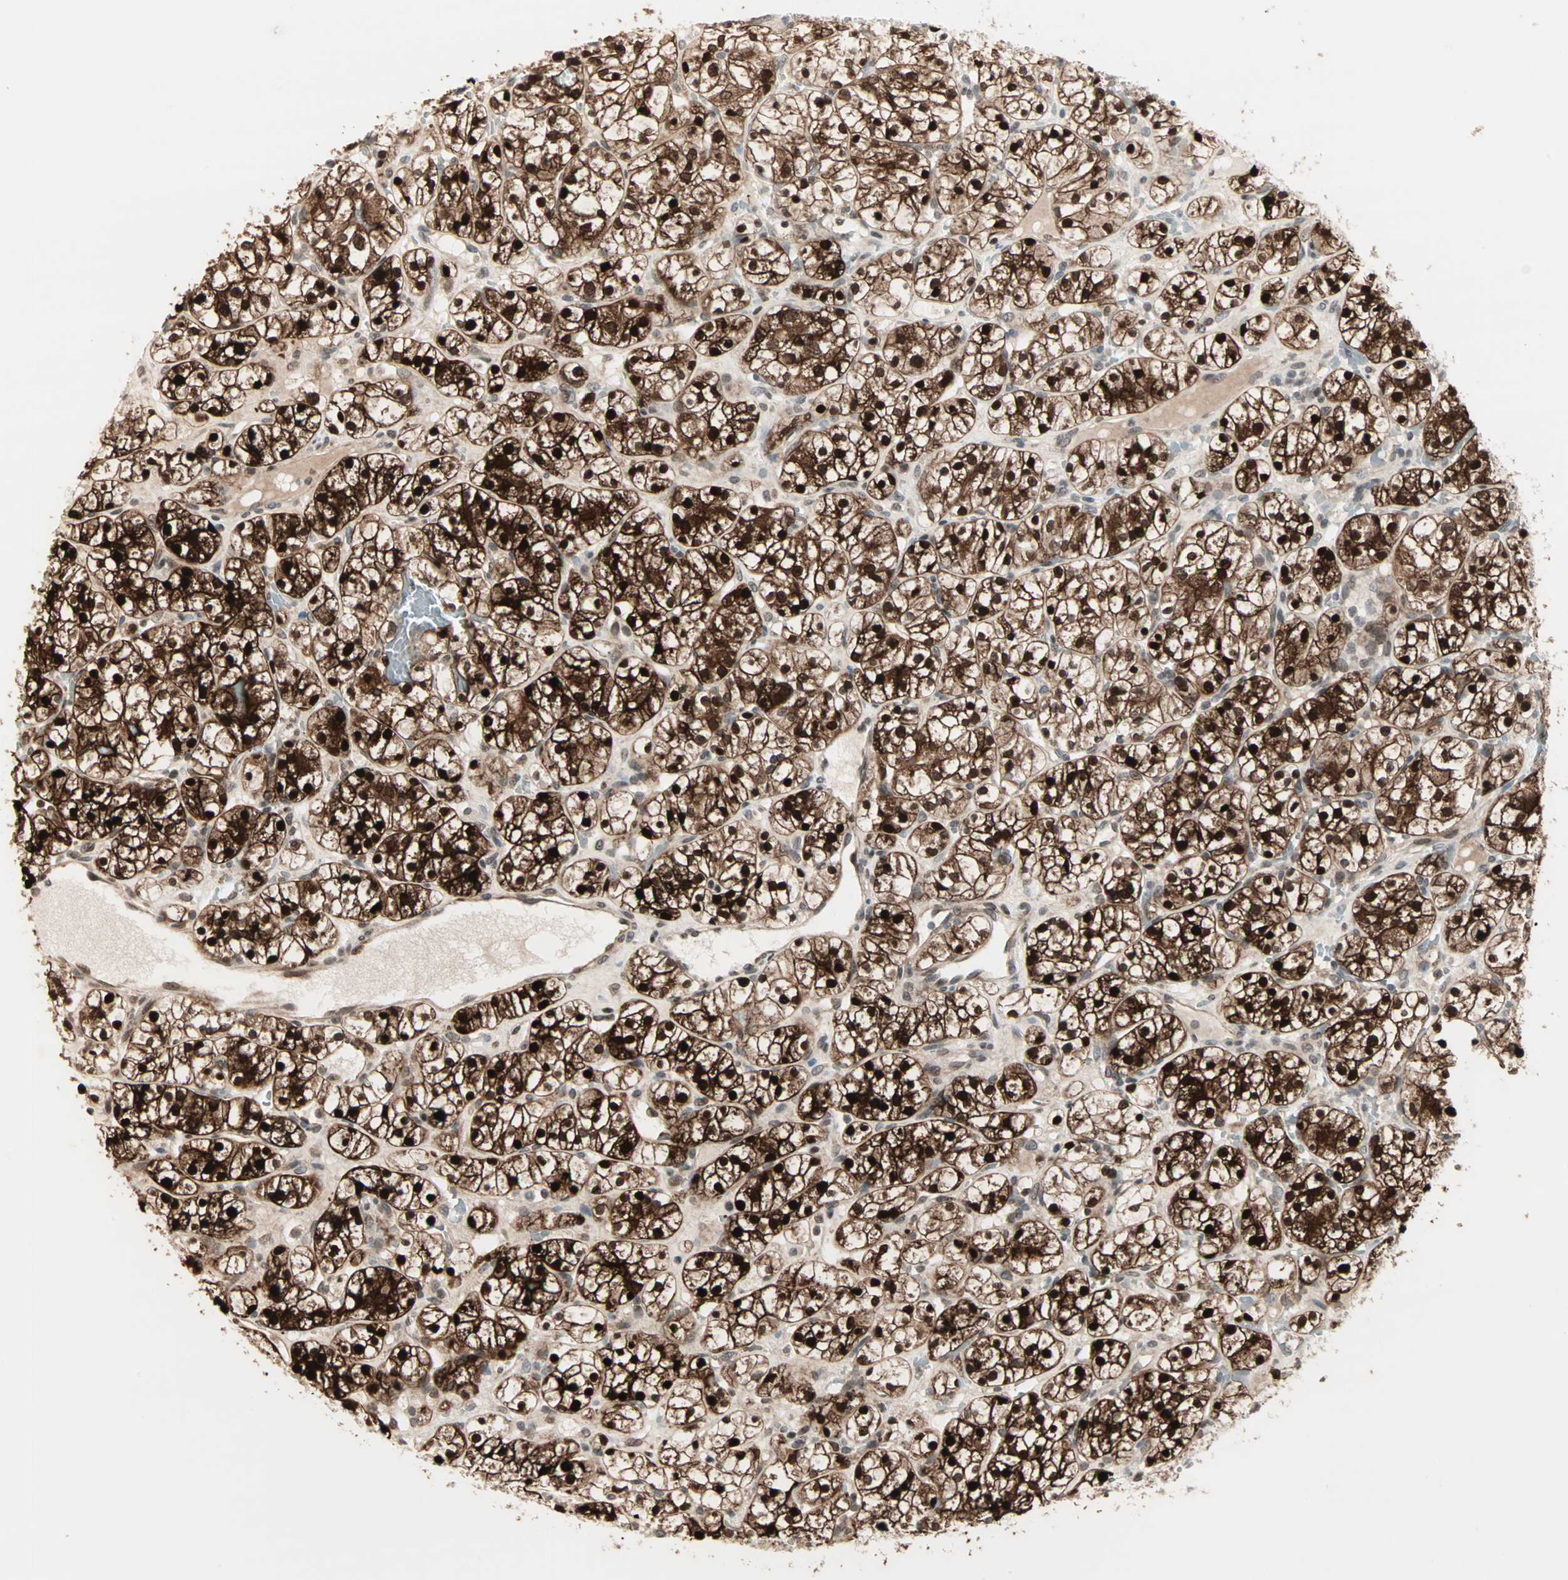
{"staining": {"intensity": "strong", "quantity": ">75%", "location": "cytoplasmic/membranous,nuclear"}, "tissue": "renal cancer", "cell_type": "Tumor cells", "image_type": "cancer", "snomed": [{"axis": "morphology", "description": "Adenocarcinoma, NOS"}, {"axis": "topography", "description": "Kidney"}], "caption": "Brown immunohistochemical staining in human renal cancer (adenocarcinoma) demonstrates strong cytoplasmic/membranous and nuclear staining in about >75% of tumor cells. The staining was performed using DAB (3,3'-diaminobenzidine) to visualize the protein expression in brown, while the nuclei were stained in blue with hematoxylin (Magnification: 20x).", "gene": "CBLC", "patient": {"sex": "female", "age": 60}}